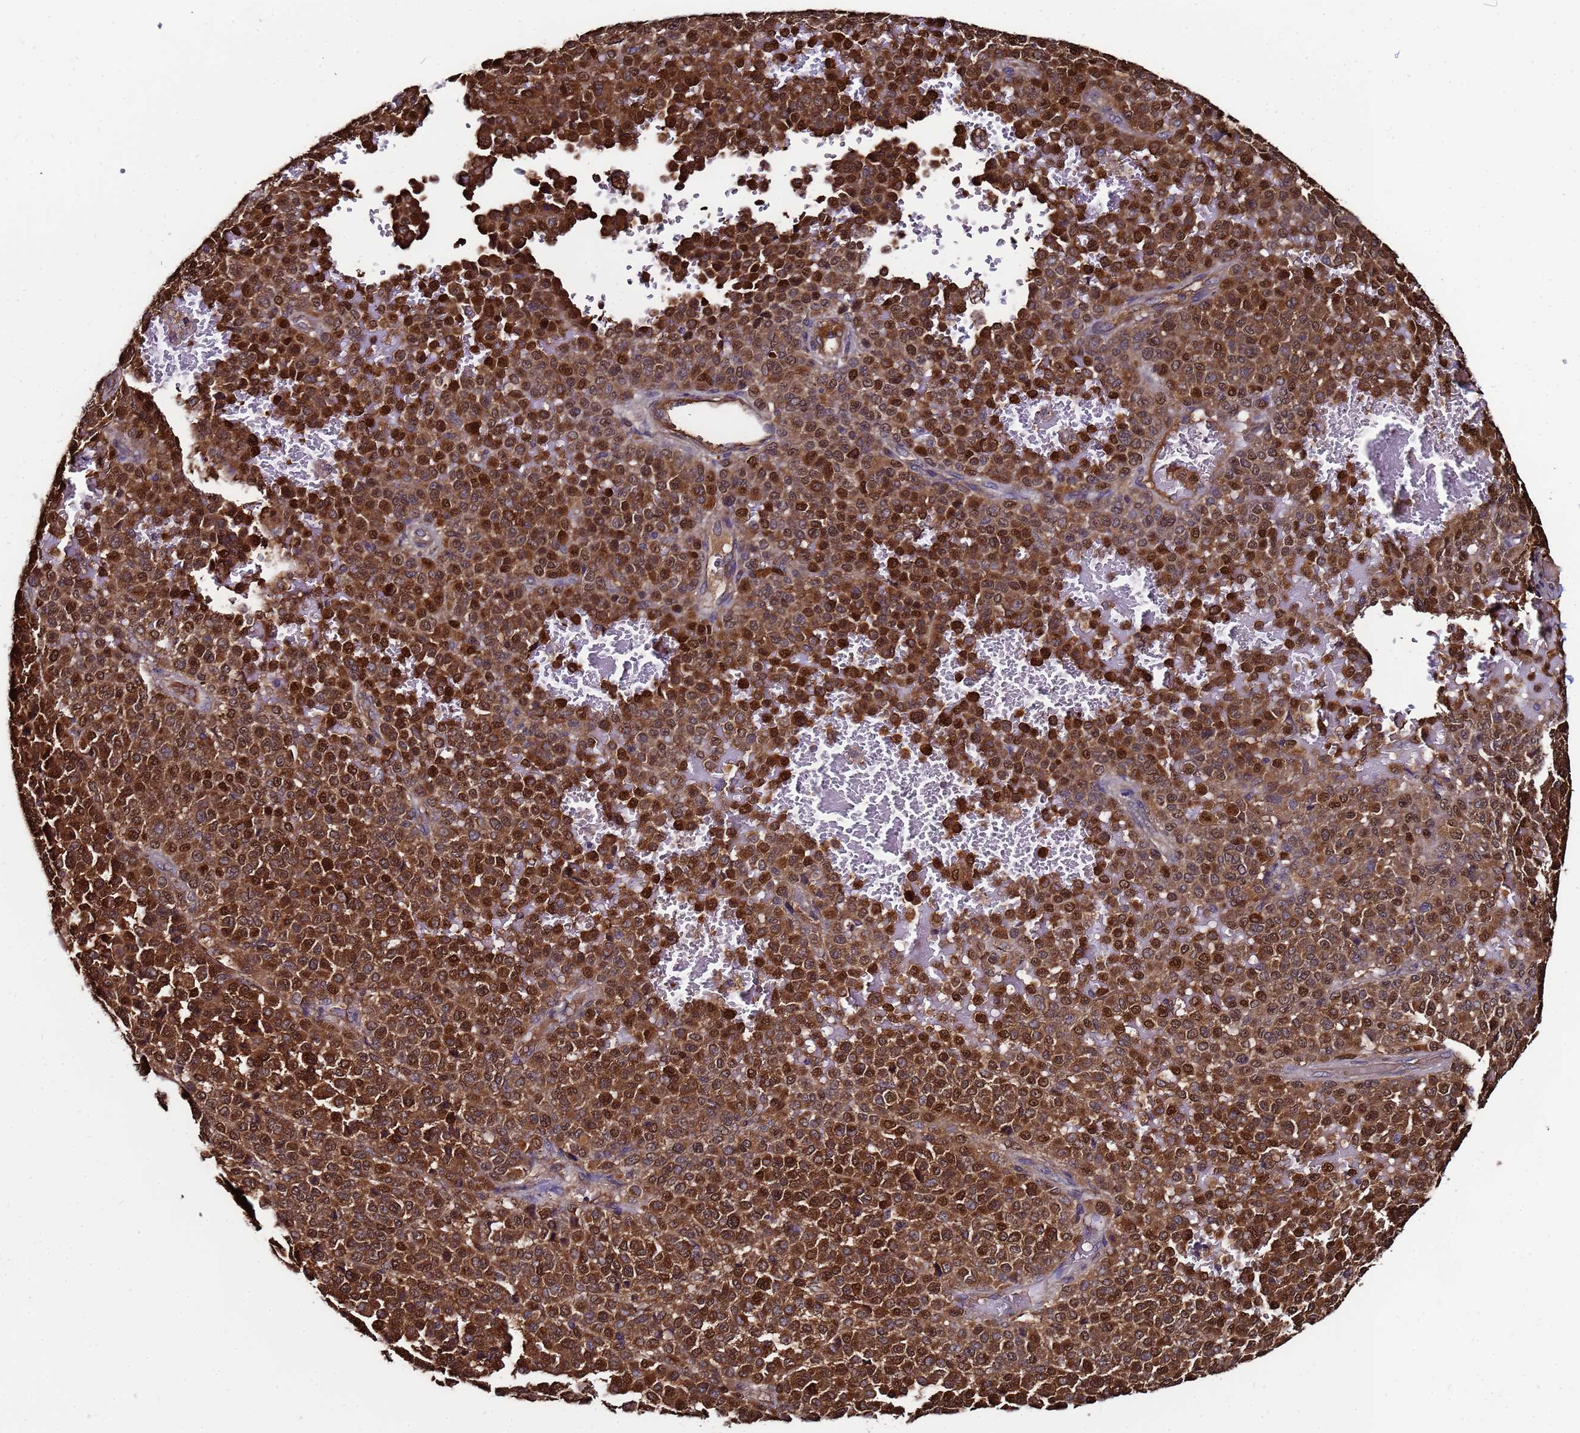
{"staining": {"intensity": "moderate", "quantity": ">75%", "location": "cytoplasmic/membranous,nuclear"}, "tissue": "melanoma", "cell_type": "Tumor cells", "image_type": "cancer", "snomed": [{"axis": "morphology", "description": "Malignant melanoma, Metastatic site"}, {"axis": "topography", "description": "Pancreas"}], "caption": "About >75% of tumor cells in malignant melanoma (metastatic site) exhibit moderate cytoplasmic/membranous and nuclear protein staining as visualized by brown immunohistochemical staining.", "gene": "NAXE", "patient": {"sex": "female", "age": 30}}